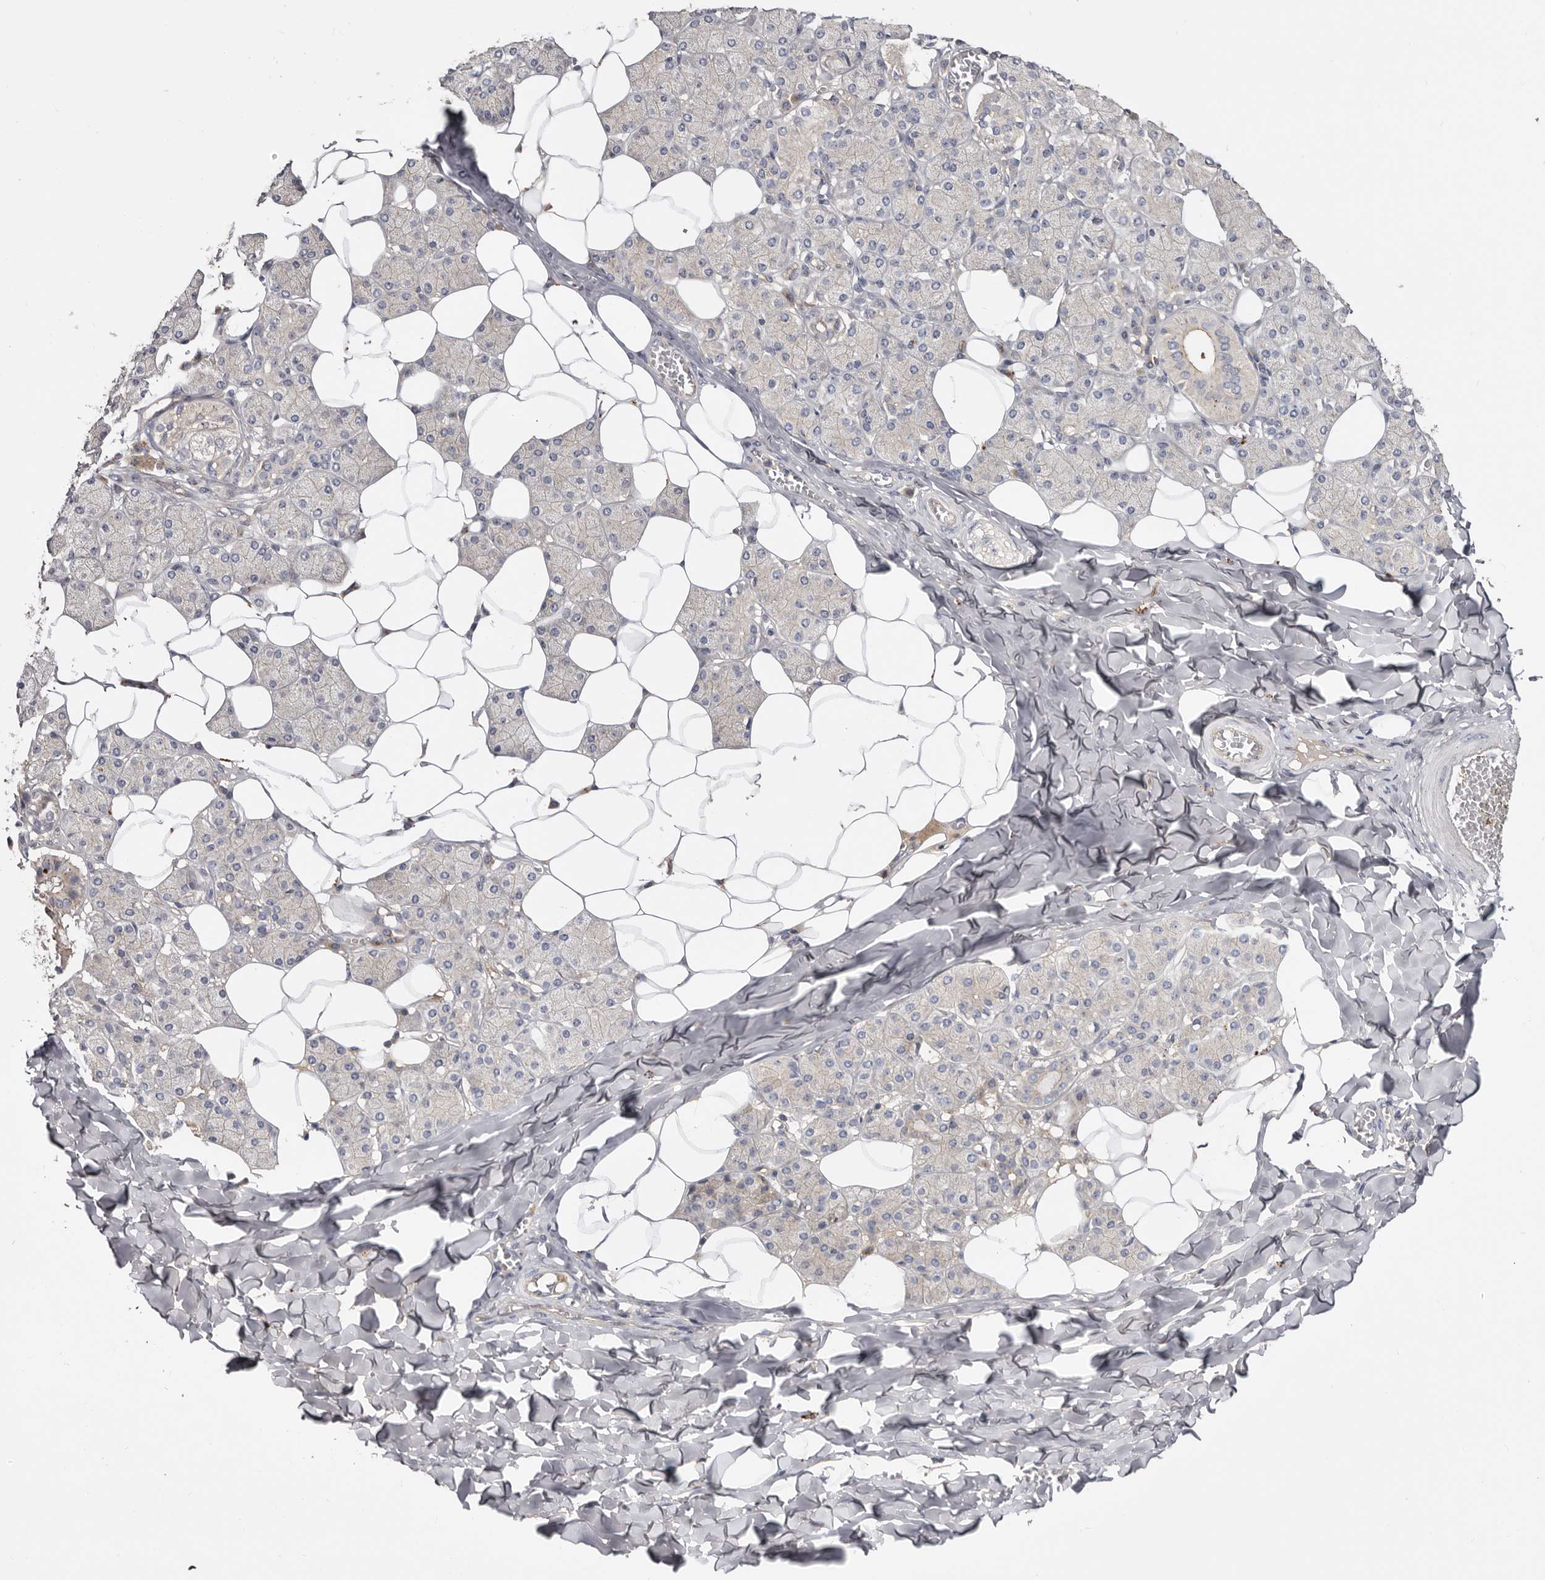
{"staining": {"intensity": "moderate", "quantity": "<25%", "location": "cytoplasmic/membranous"}, "tissue": "salivary gland", "cell_type": "Glandular cells", "image_type": "normal", "snomed": [{"axis": "morphology", "description": "Normal tissue, NOS"}, {"axis": "topography", "description": "Salivary gland"}], "caption": "Human salivary gland stained with a brown dye shows moderate cytoplasmic/membranous positive staining in approximately <25% of glandular cells.", "gene": "INKA2", "patient": {"sex": "female", "age": 33}}